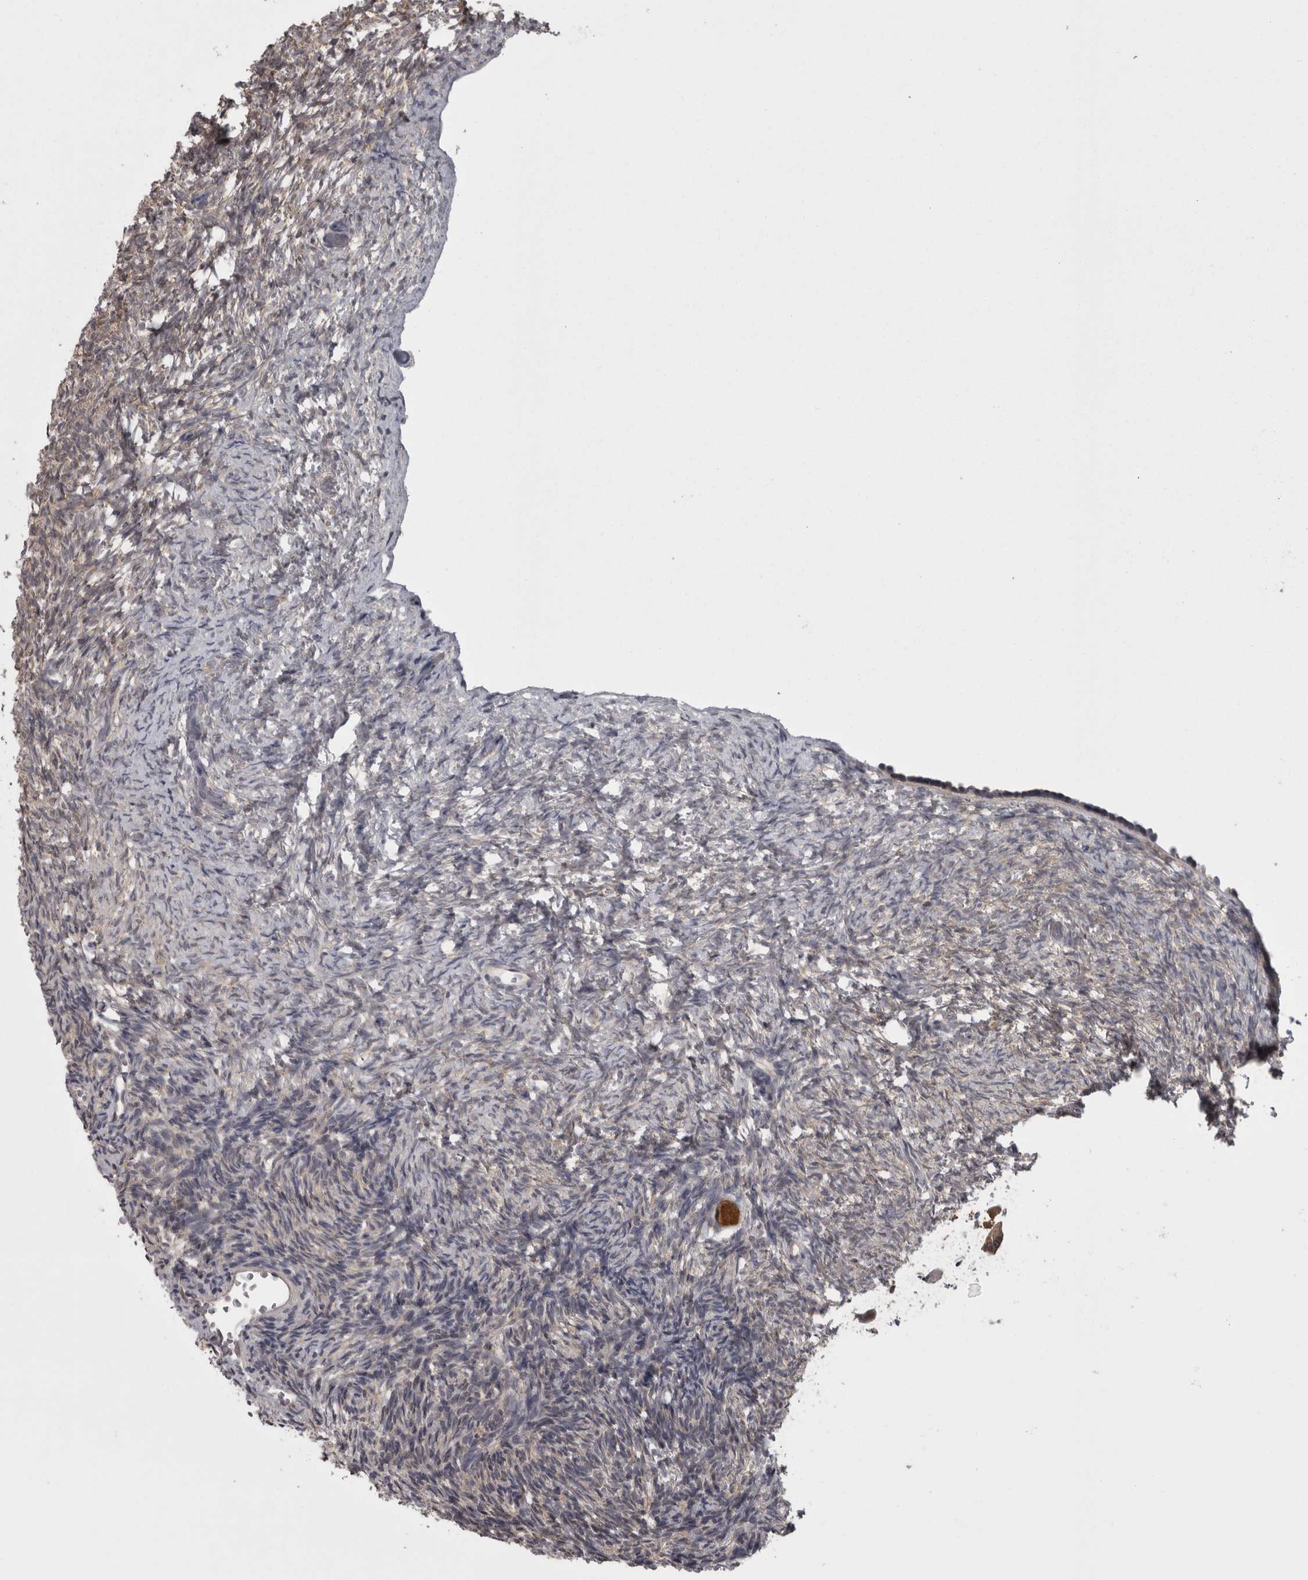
{"staining": {"intensity": "moderate", "quantity": ">75%", "location": "cytoplasmic/membranous"}, "tissue": "ovary", "cell_type": "Follicle cells", "image_type": "normal", "snomed": [{"axis": "morphology", "description": "Normal tissue, NOS"}, {"axis": "topography", "description": "Ovary"}], "caption": "Protein staining exhibits moderate cytoplasmic/membranous expression in approximately >75% of follicle cells in unremarkable ovary. The staining is performed using DAB (3,3'-diaminobenzidine) brown chromogen to label protein expression. The nuclei are counter-stained blue using hematoxylin.", "gene": "APRT", "patient": {"sex": "female", "age": 34}}